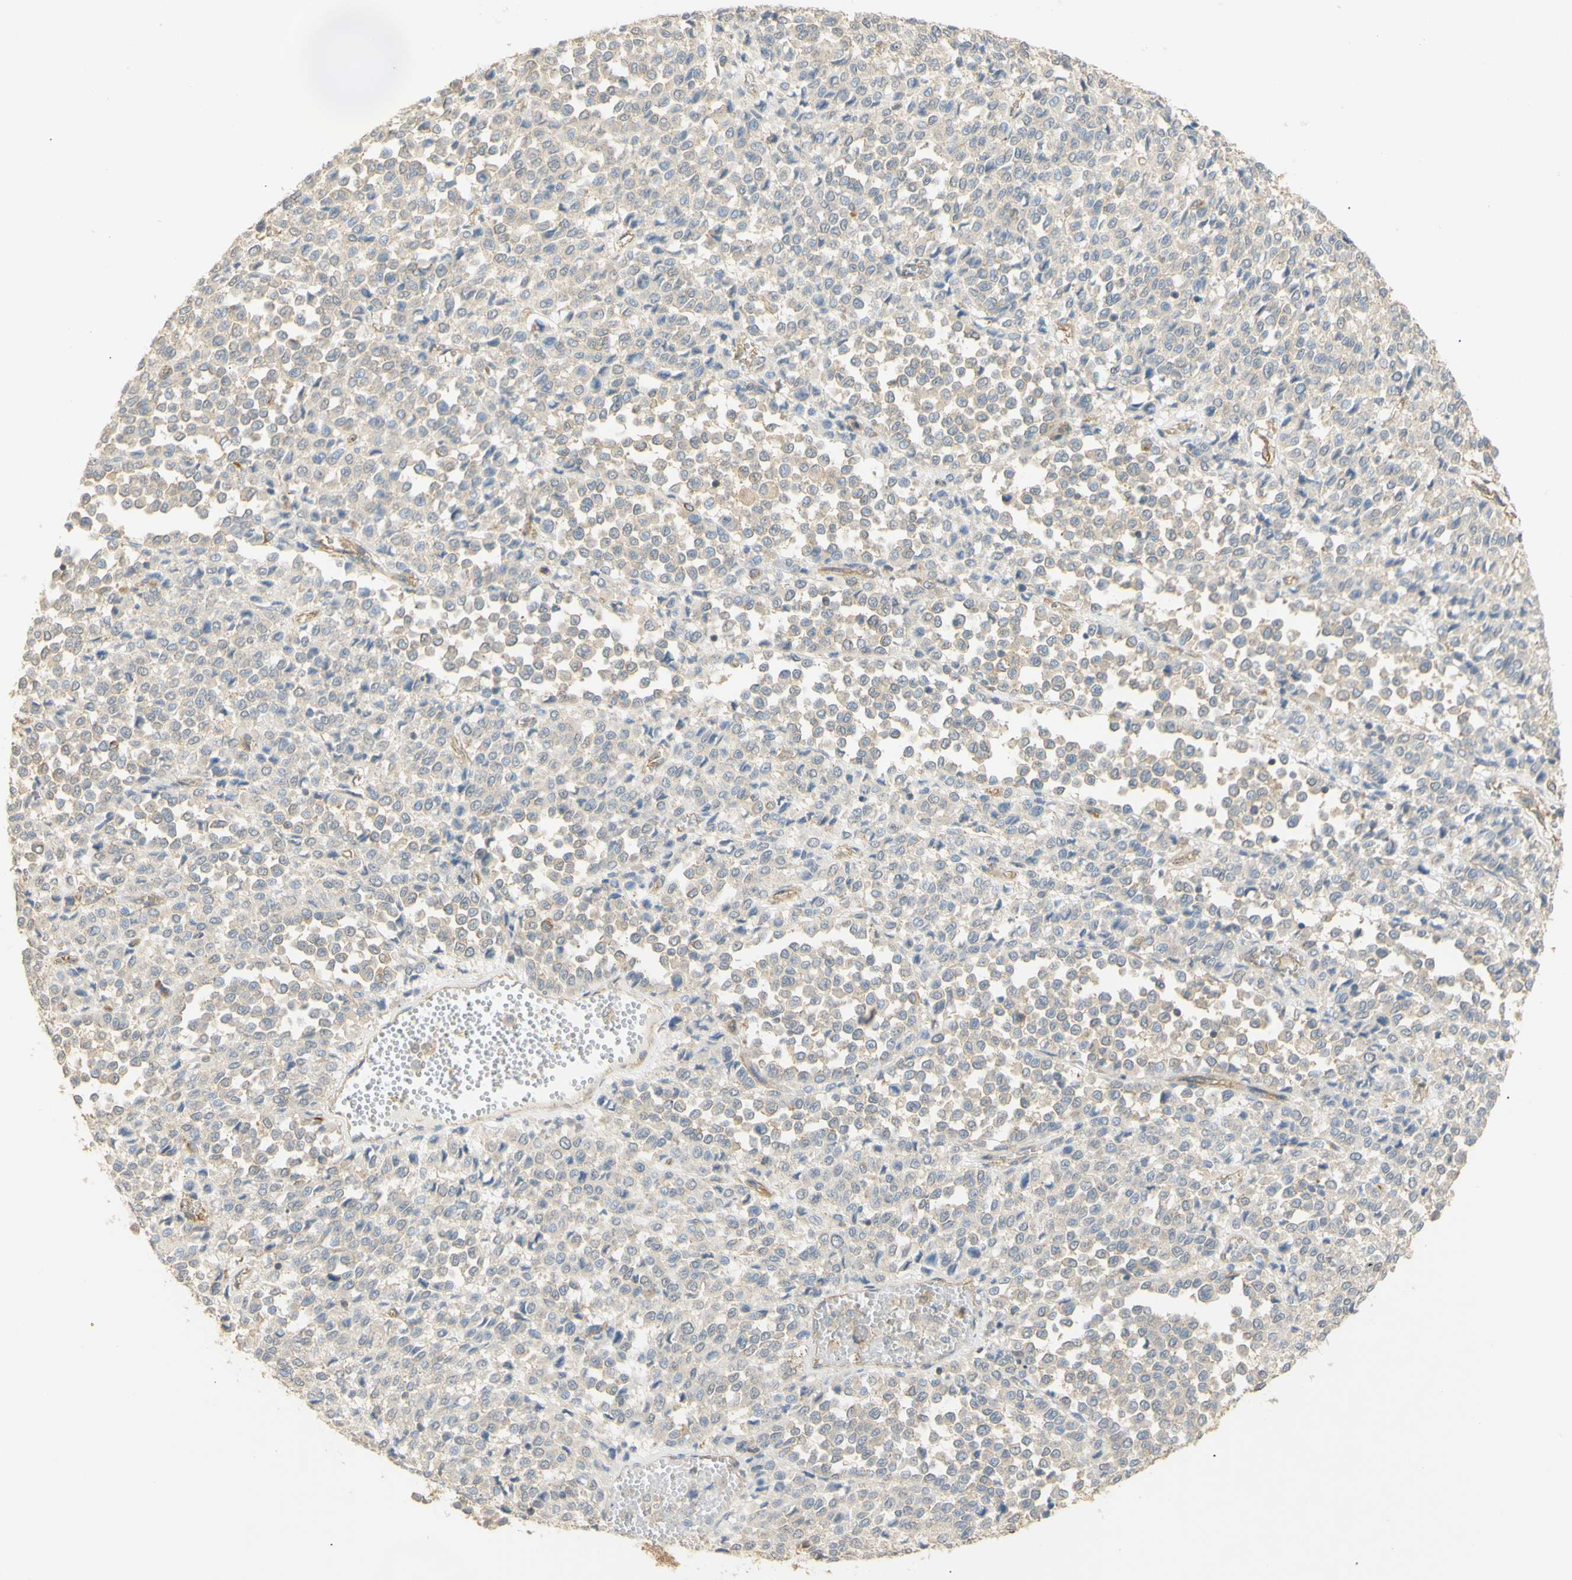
{"staining": {"intensity": "negative", "quantity": "none", "location": "none"}, "tissue": "melanoma", "cell_type": "Tumor cells", "image_type": "cancer", "snomed": [{"axis": "morphology", "description": "Malignant melanoma, Metastatic site"}, {"axis": "topography", "description": "Pancreas"}], "caption": "High power microscopy image of an immunohistochemistry photomicrograph of malignant melanoma (metastatic site), revealing no significant staining in tumor cells. The staining is performed using DAB (3,3'-diaminobenzidine) brown chromogen with nuclei counter-stained in using hematoxylin.", "gene": "KCNE4", "patient": {"sex": "female", "age": 30}}